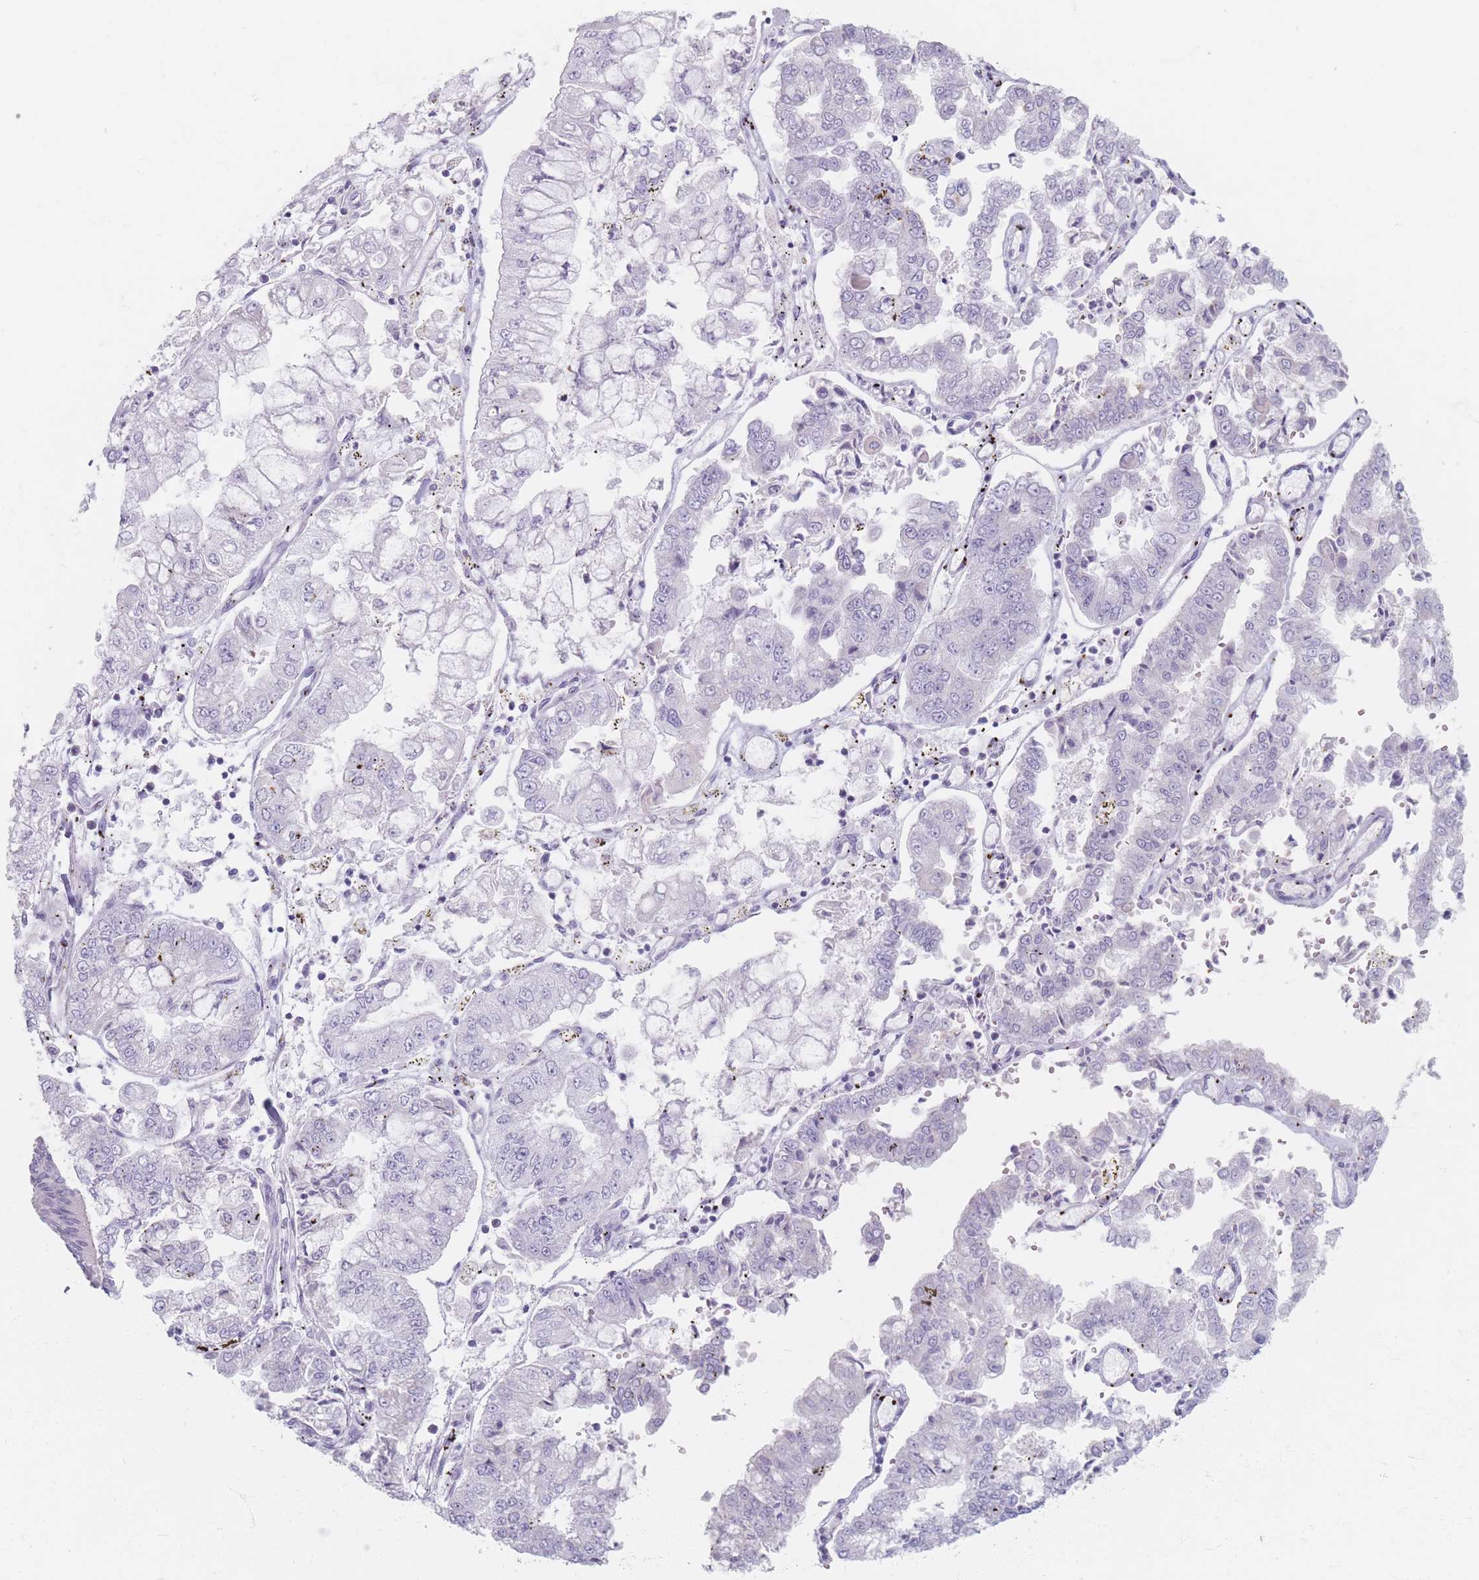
{"staining": {"intensity": "negative", "quantity": "none", "location": "none"}, "tissue": "stomach cancer", "cell_type": "Tumor cells", "image_type": "cancer", "snomed": [{"axis": "morphology", "description": "Adenocarcinoma, NOS"}, {"axis": "topography", "description": "Stomach"}], "caption": "A micrograph of stomach adenocarcinoma stained for a protein shows no brown staining in tumor cells.", "gene": "PIGM", "patient": {"sex": "male", "age": 76}}